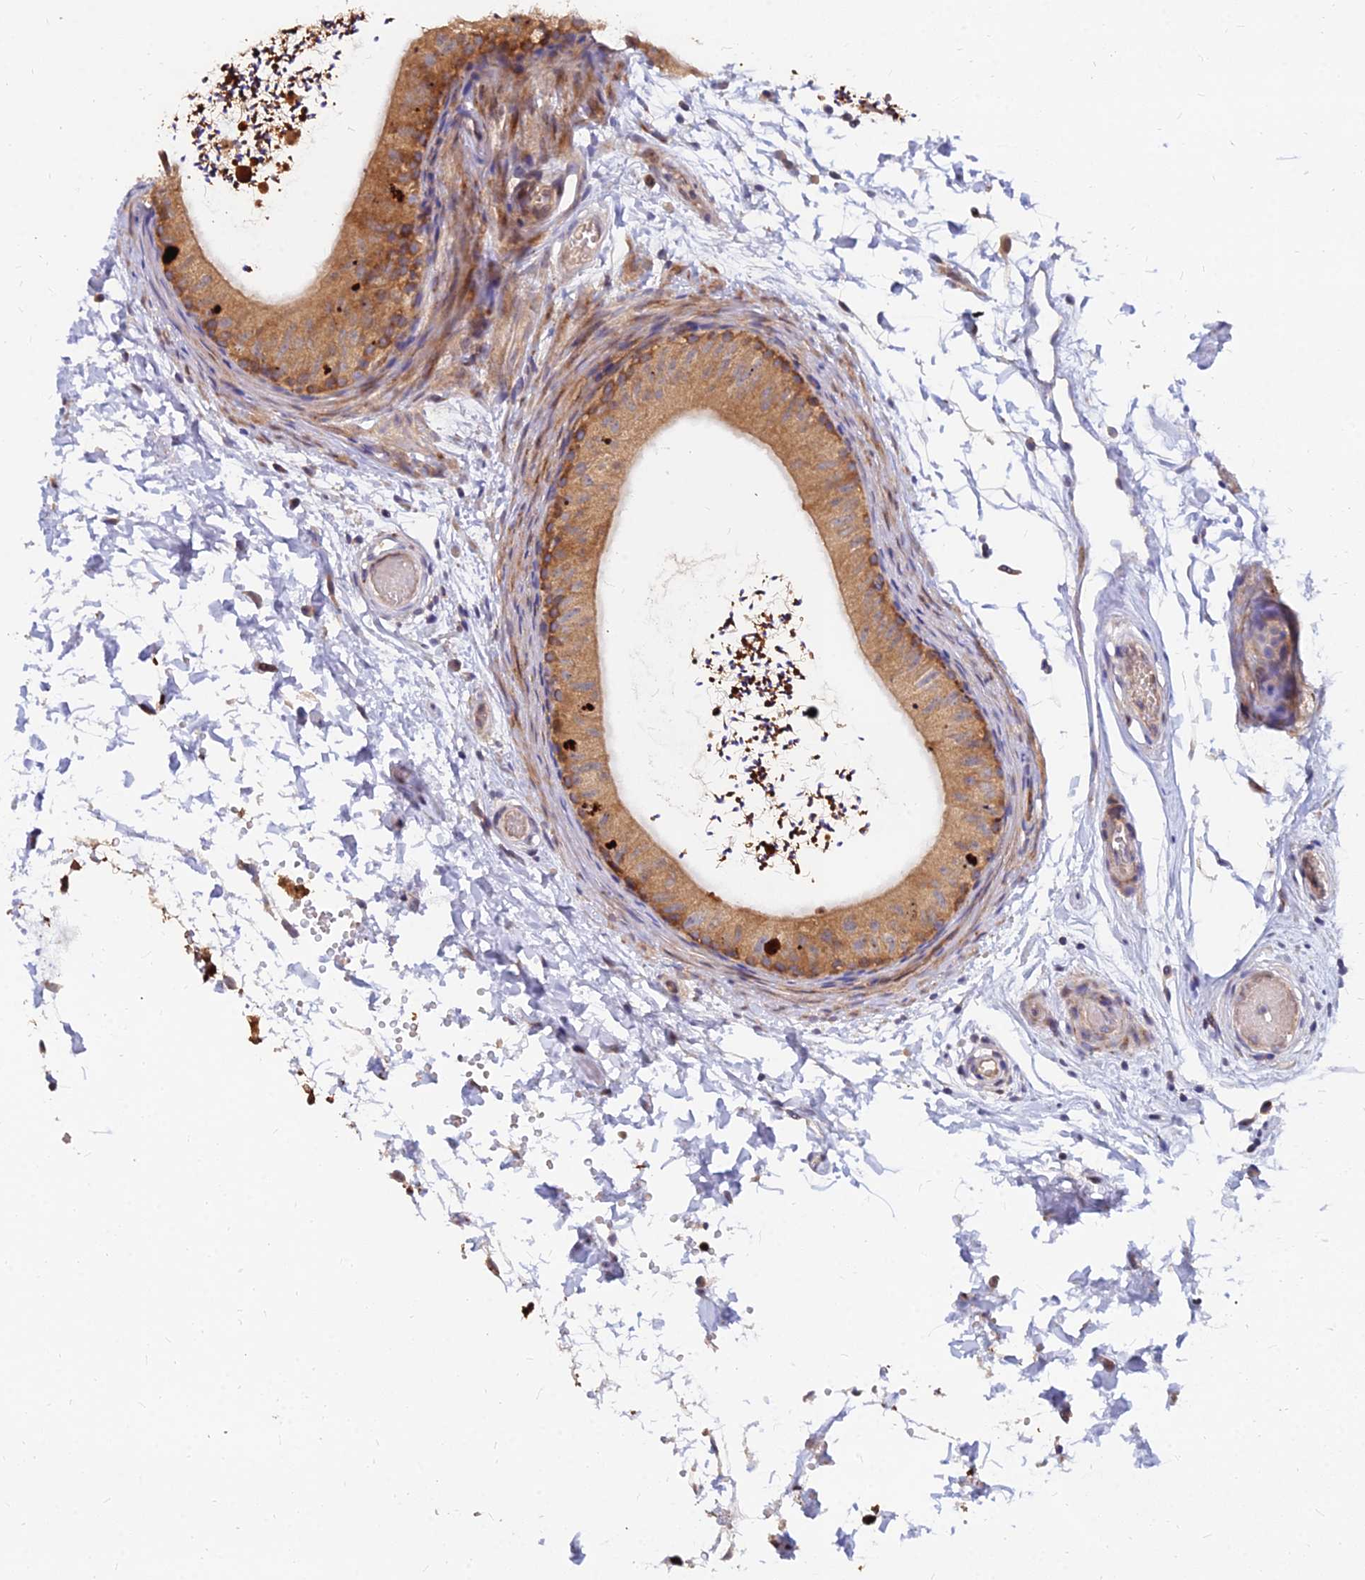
{"staining": {"intensity": "moderate", "quantity": ">75%", "location": "cytoplasmic/membranous"}, "tissue": "epididymis", "cell_type": "Glandular cells", "image_type": "normal", "snomed": [{"axis": "morphology", "description": "Normal tissue, NOS"}, {"axis": "topography", "description": "Epididymis"}], "caption": "The immunohistochemical stain shows moderate cytoplasmic/membranous staining in glandular cells of unremarkable epididymis. Ihc stains the protein in brown and the nuclei are stained blue.", "gene": "CCT6A", "patient": {"sex": "male", "age": 50}}